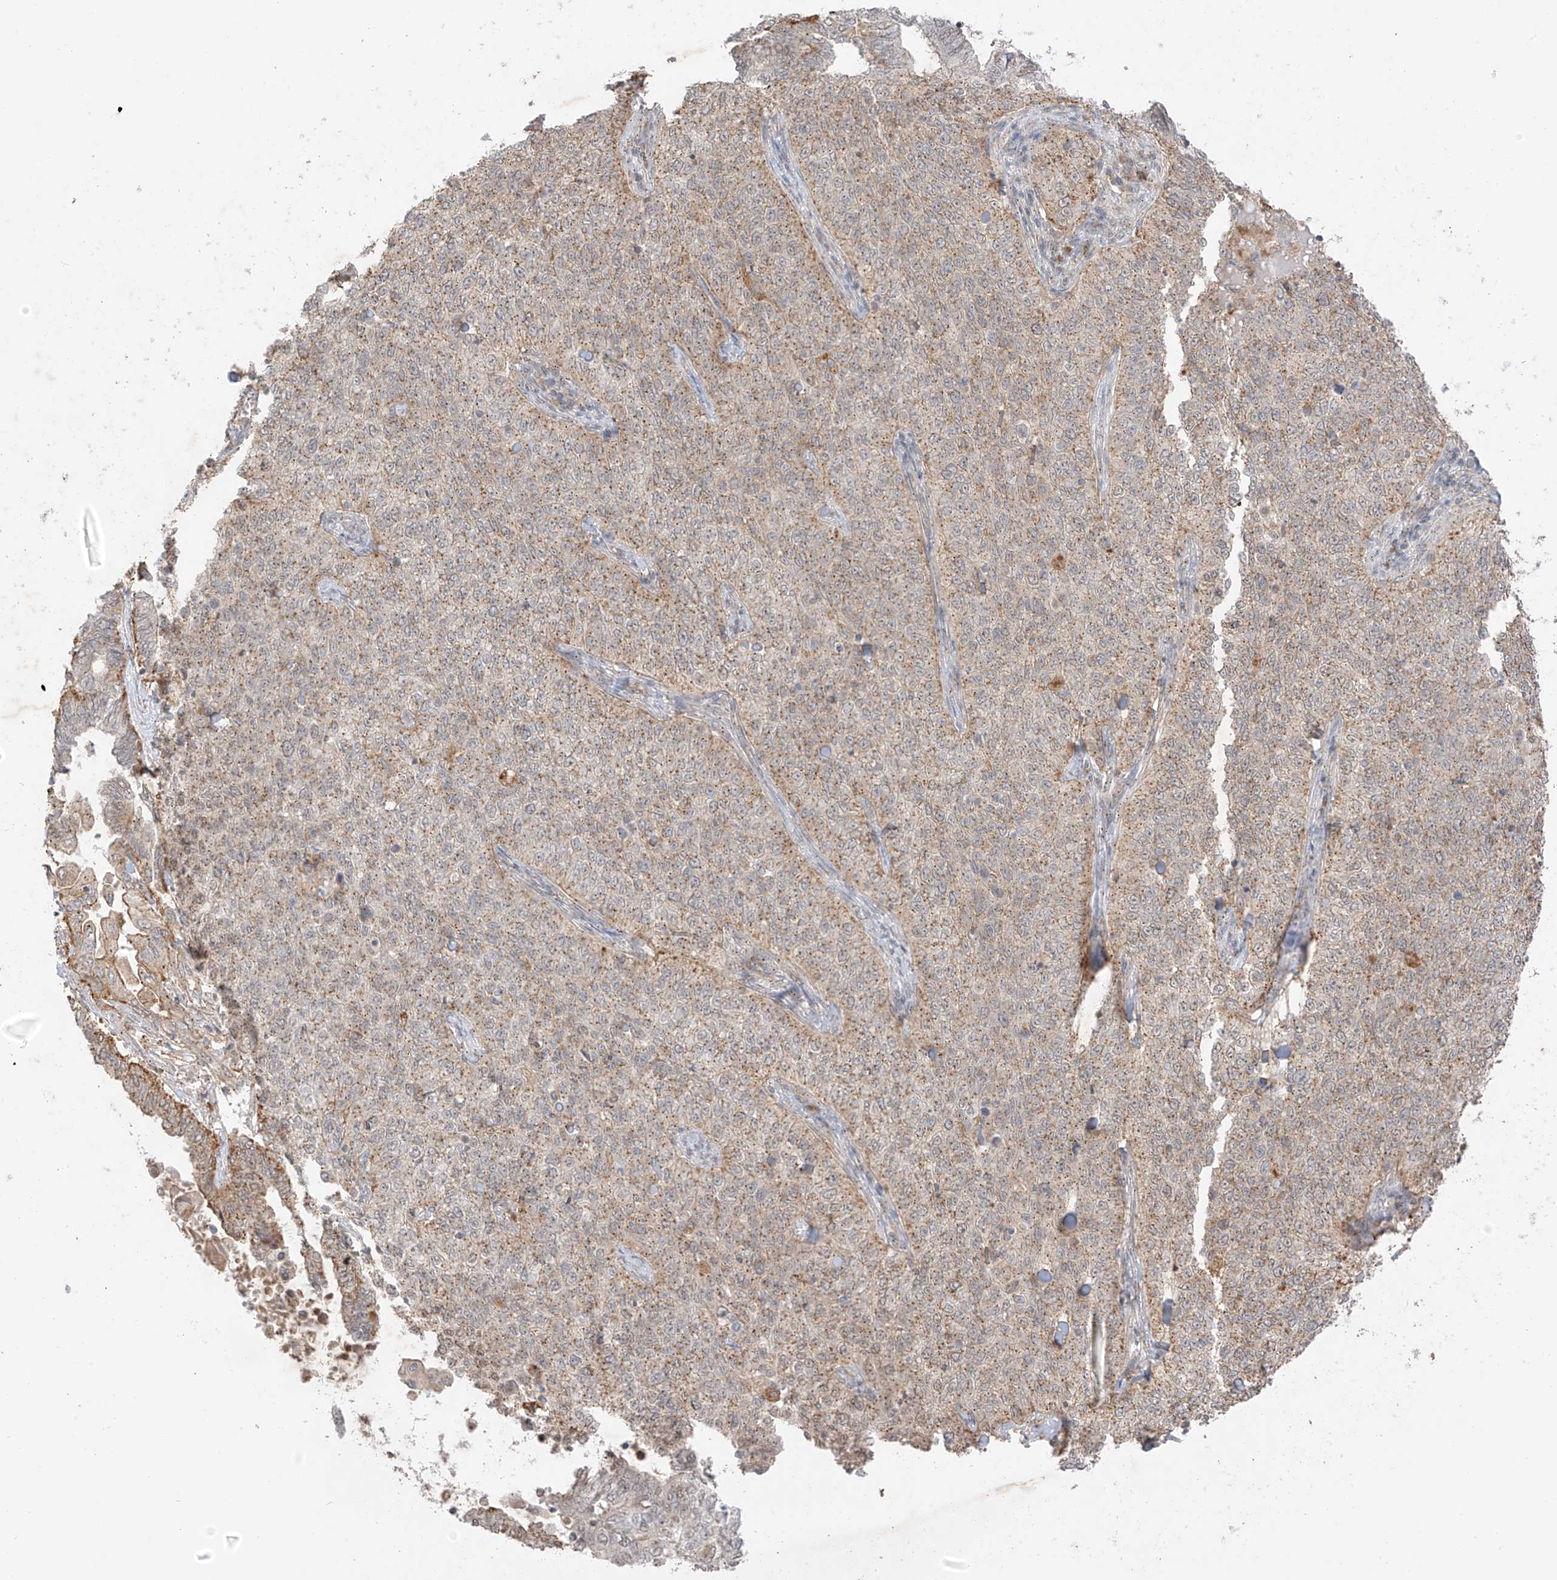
{"staining": {"intensity": "moderate", "quantity": ">75%", "location": "cytoplasmic/membranous"}, "tissue": "cervical cancer", "cell_type": "Tumor cells", "image_type": "cancer", "snomed": [{"axis": "morphology", "description": "Squamous cell carcinoma, NOS"}, {"axis": "topography", "description": "Cervix"}], "caption": "Immunohistochemical staining of squamous cell carcinoma (cervical) shows moderate cytoplasmic/membranous protein expression in about >75% of tumor cells. The staining is performed using DAB brown chromogen to label protein expression. The nuclei are counter-stained blue using hematoxylin.", "gene": "N4BP3", "patient": {"sex": "female", "age": 35}}